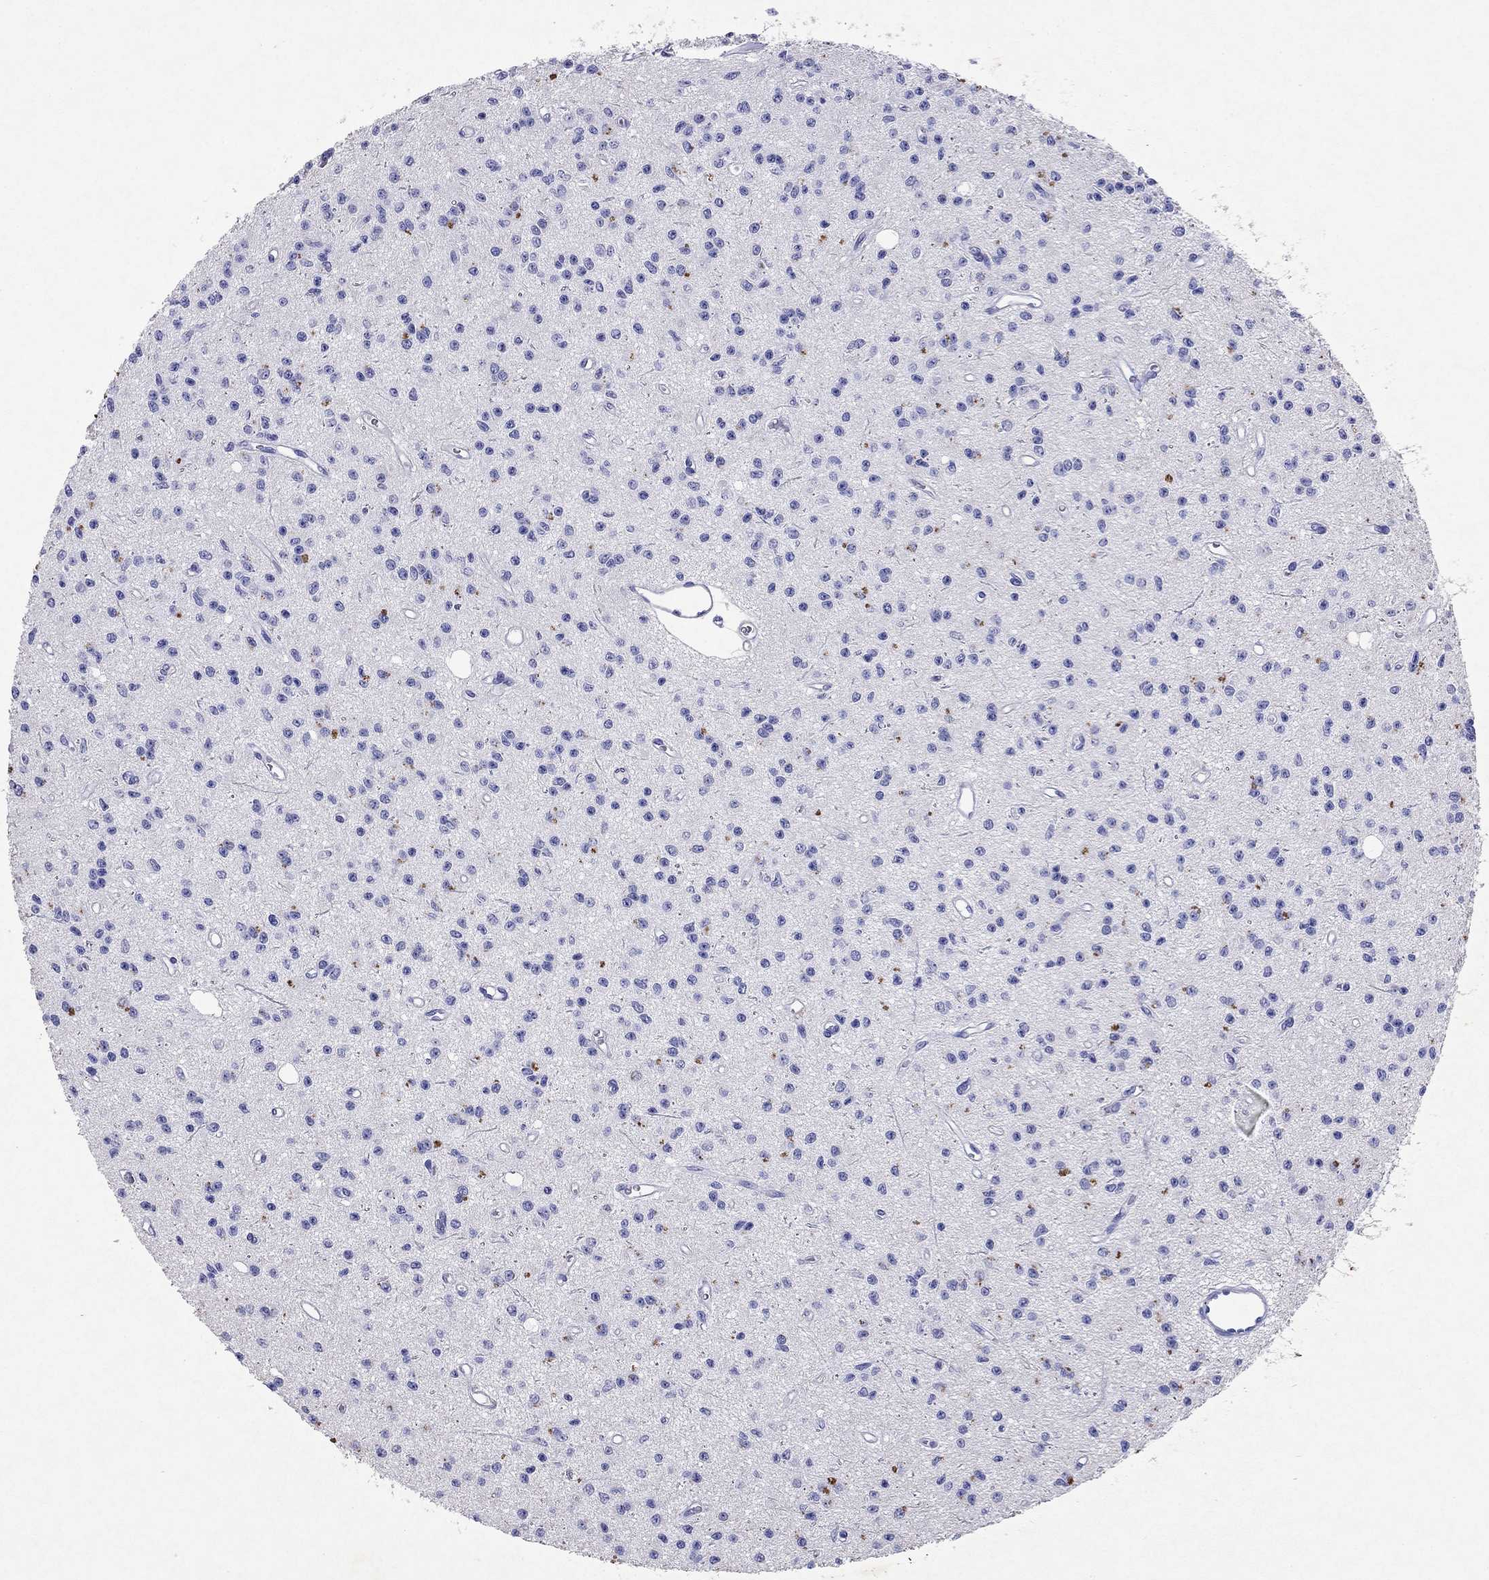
{"staining": {"intensity": "negative", "quantity": "none", "location": "none"}, "tissue": "glioma", "cell_type": "Tumor cells", "image_type": "cancer", "snomed": [{"axis": "morphology", "description": "Glioma, malignant, Low grade"}, {"axis": "topography", "description": "Brain"}], "caption": "DAB immunohistochemical staining of human malignant low-grade glioma shows no significant expression in tumor cells.", "gene": "ARMC12", "patient": {"sex": "female", "age": 45}}